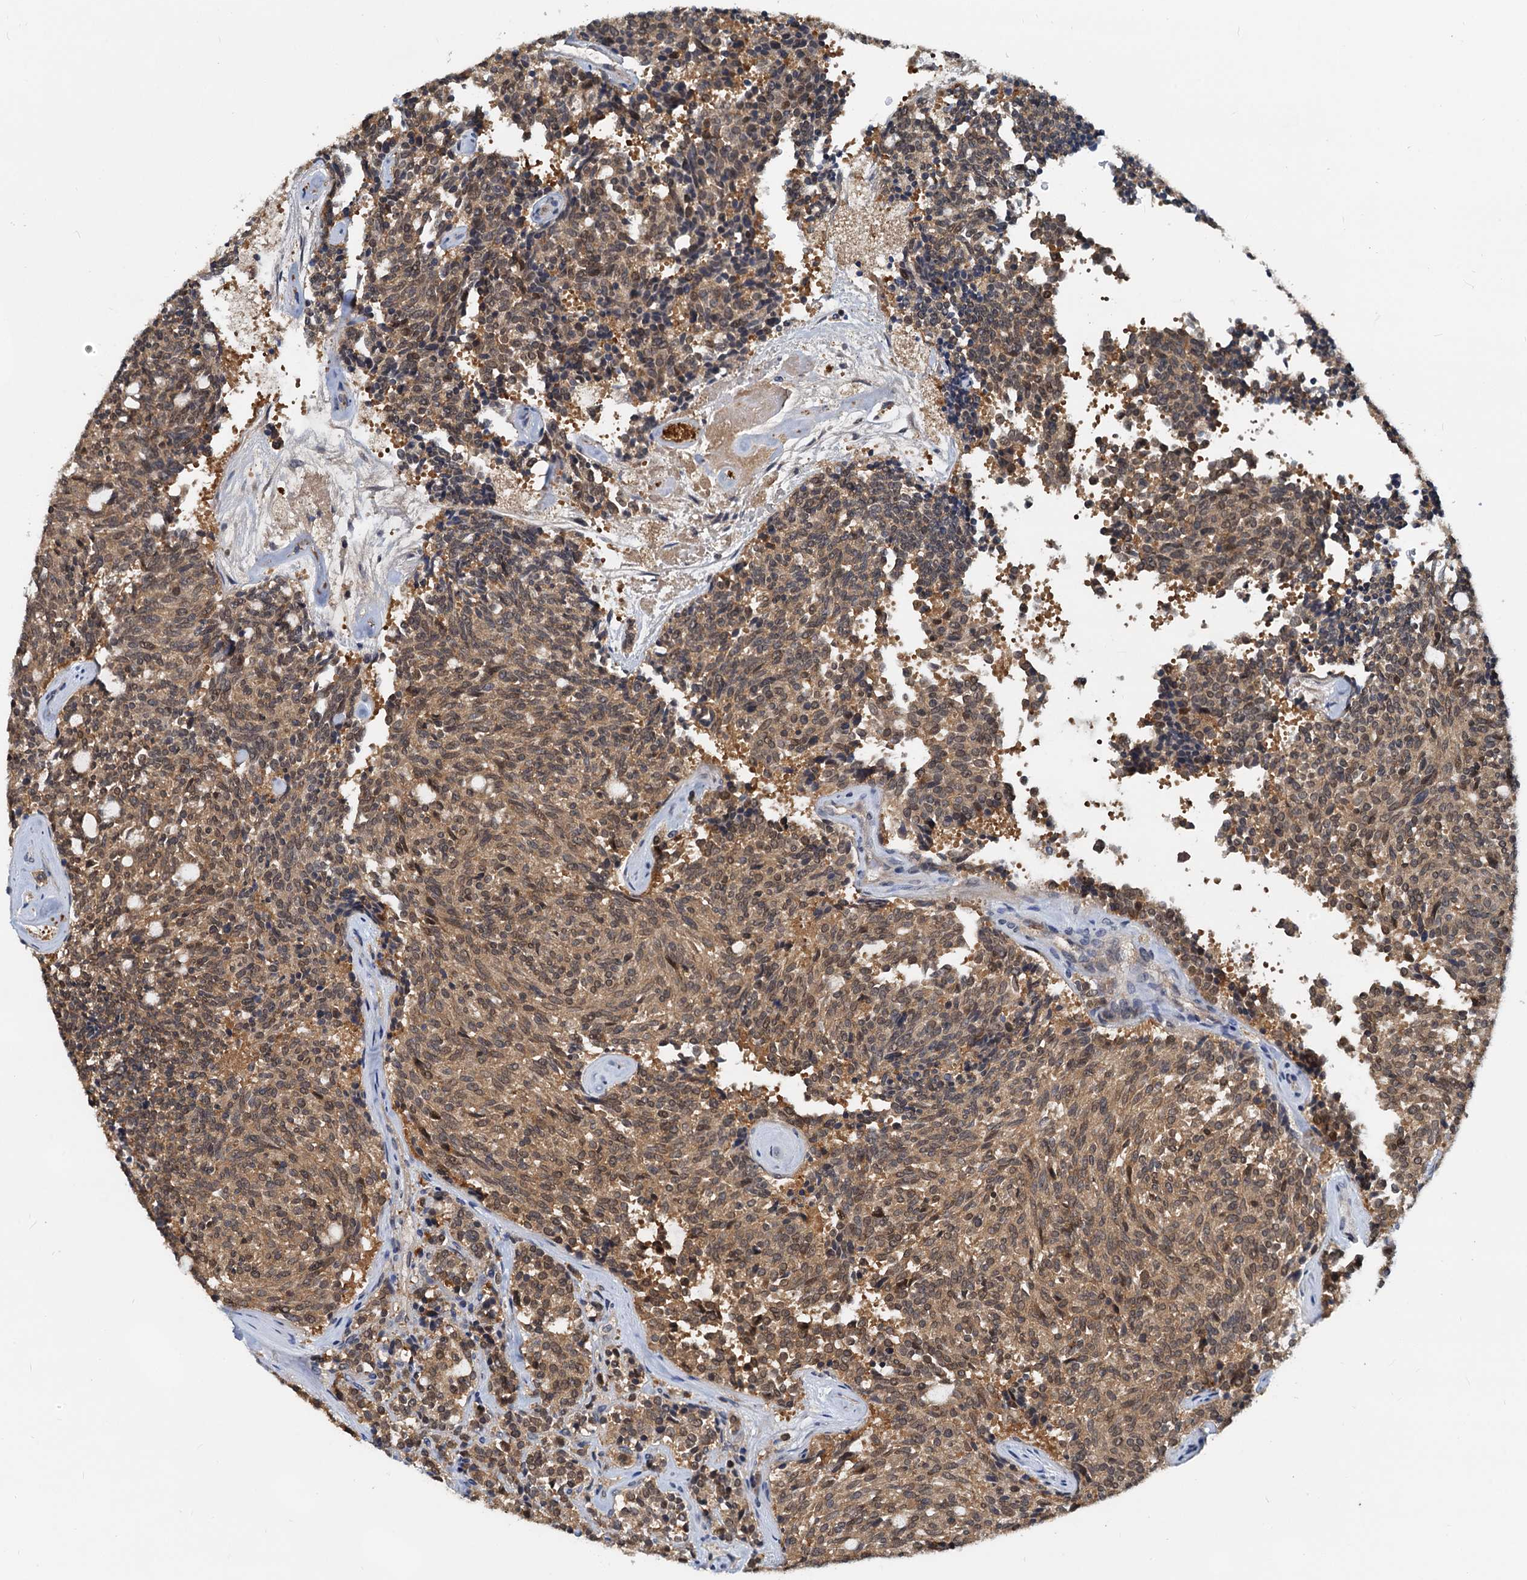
{"staining": {"intensity": "moderate", "quantity": ">75%", "location": "cytoplasmic/membranous,nuclear"}, "tissue": "carcinoid", "cell_type": "Tumor cells", "image_type": "cancer", "snomed": [{"axis": "morphology", "description": "Carcinoid, malignant, NOS"}, {"axis": "topography", "description": "Pancreas"}], "caption": "Immunohistochemistry (IHC) (DAB (3,3'-diaminobenzidine)) staining of carcinoid (malignant) exhibits moderate cytoplasmic/membranous and nuclear protein positivity in about >75% of tumor cells.", "gene": "PTGES3", "patient": {"sex": "female", "age": 54}}